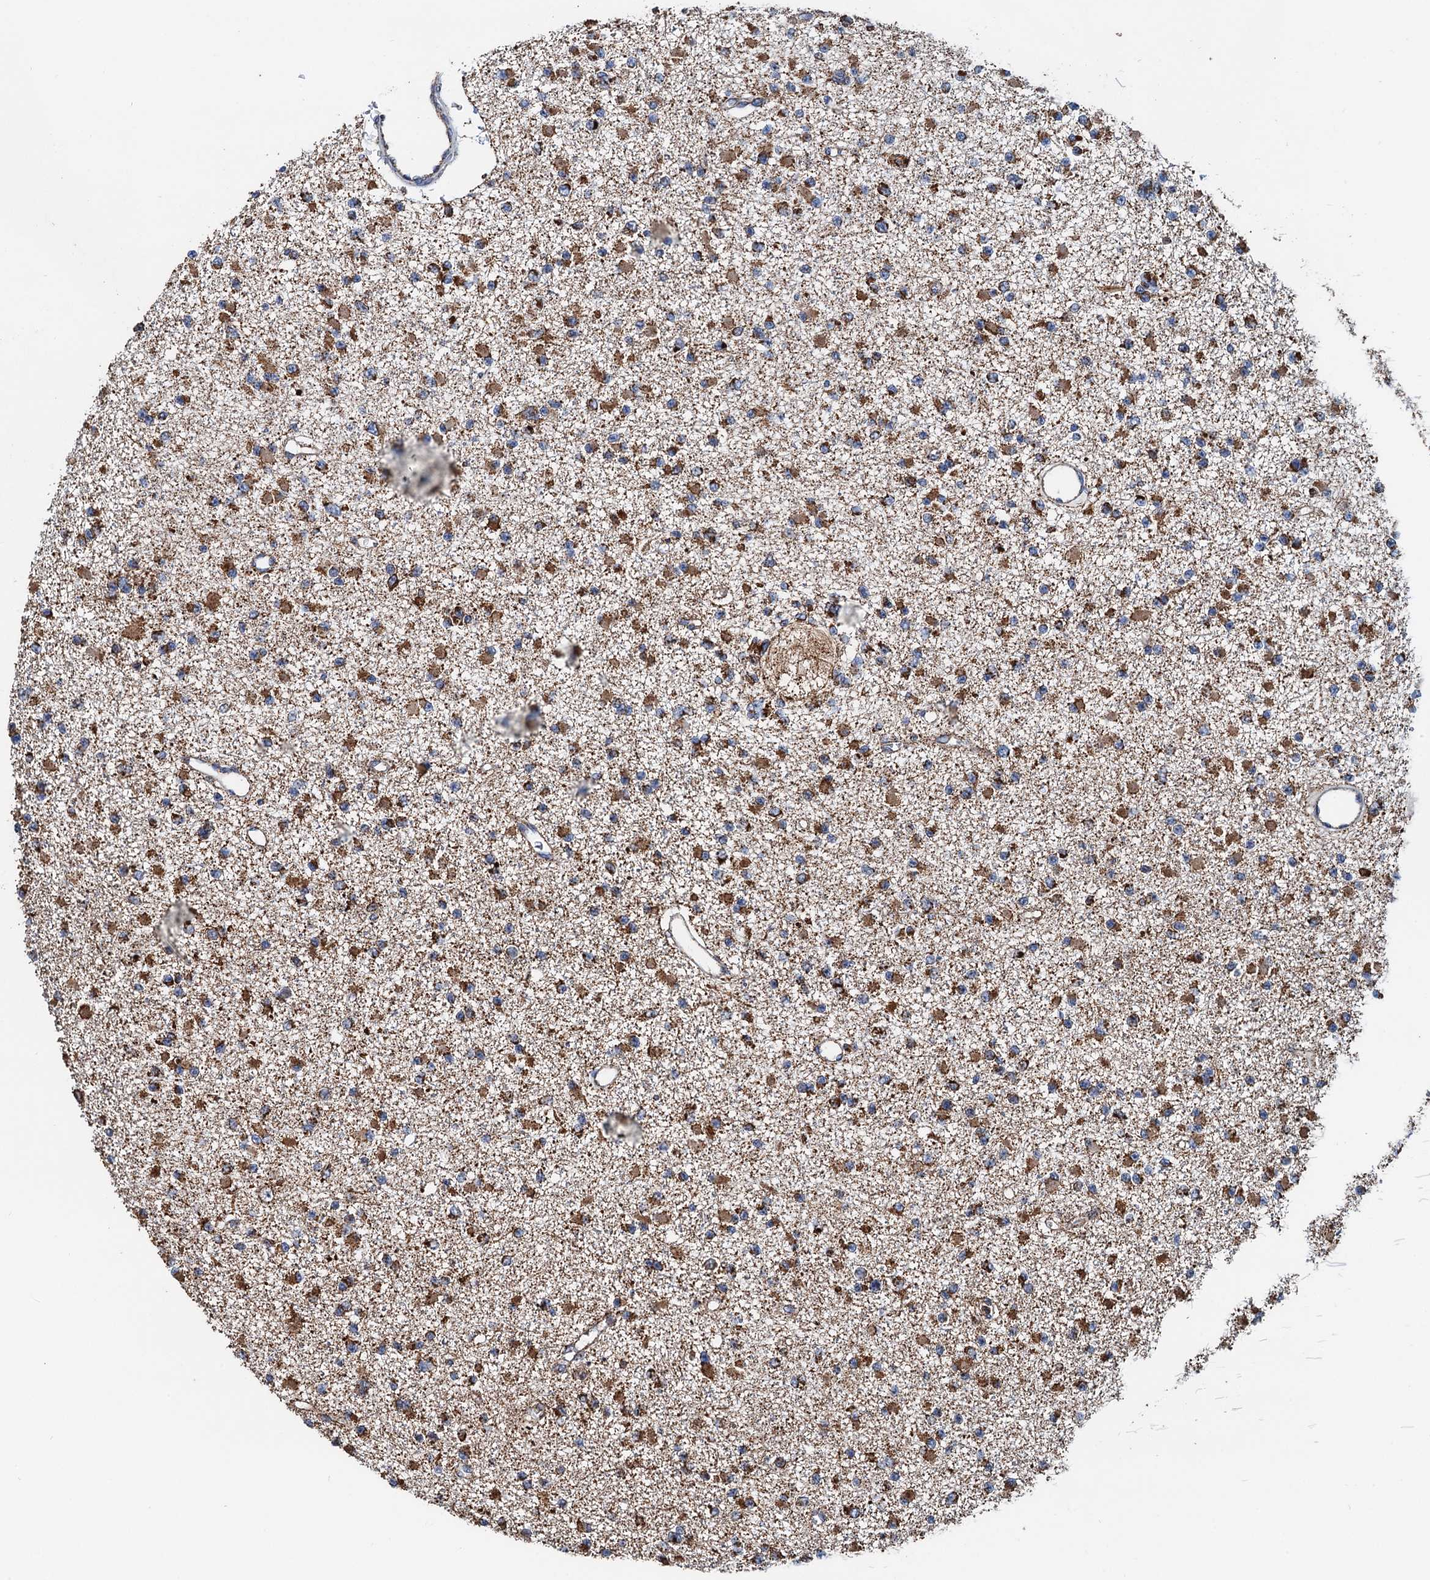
{"staining": {"intensity": "strong", "quantity": ">75%", "location": "cytoplasmic/membranous"}, "tissue": "glioma", "cell_type": "Tumor cells", "image_type": "cancer", "snomed": [{"axis": "morphology", "description": "Glioma, malignant, Low grade"}, {"axis": "topography", "description": "Brain"}], "caption": "A brown stain labels strong cytoplasmic/membranous expression of a protein in human low-grade glioma (malignant) tumor cells.", "gene": "AAGAB", "patient": {"sex": "female", "age": 22}}